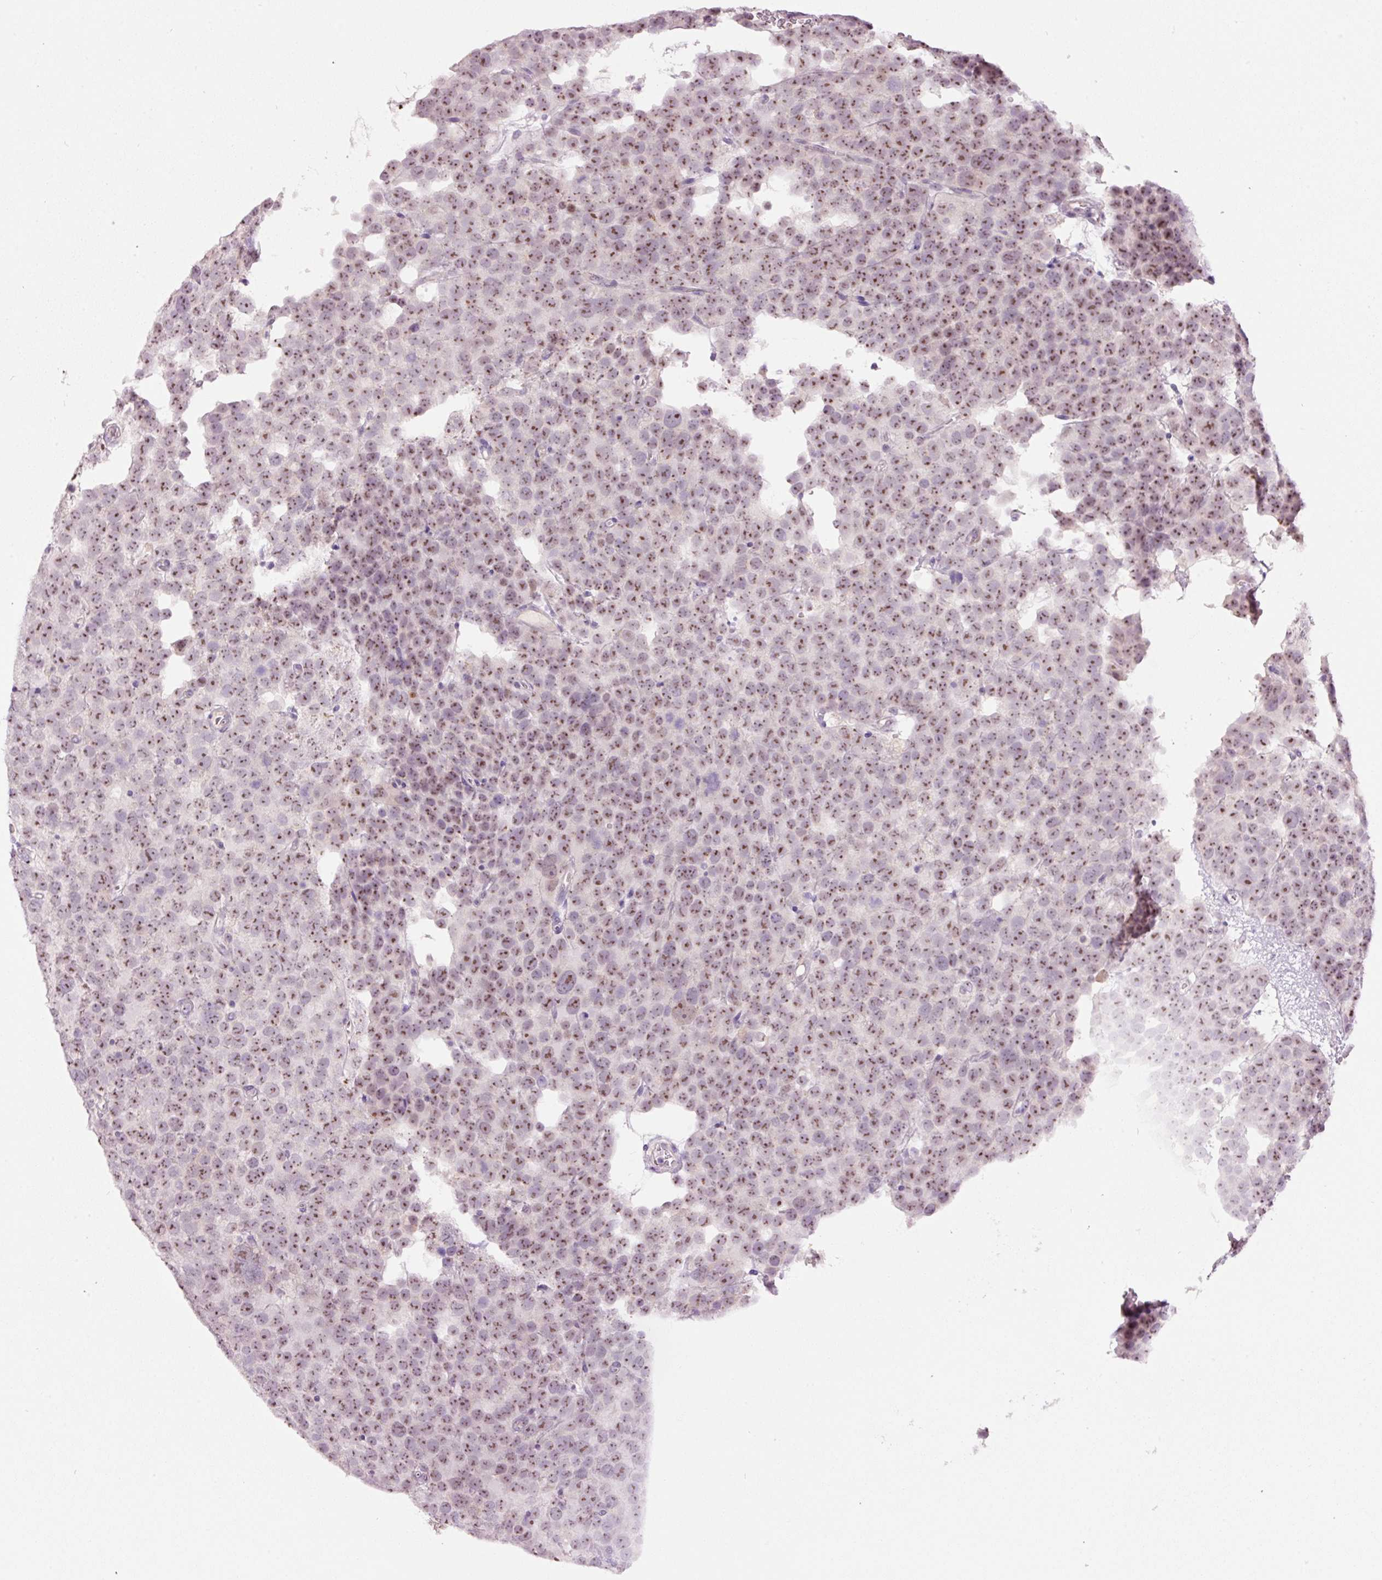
{"staining": {"intensity": "moderate", "quantity": ">75%", "location": "nuclear"}, "tissue": "testis cancer", "cell_type": "Tumor cells", "image_type": "cancer", "snomed": [{"axis": "morphology", "description": "Seminoma, NOS"}, {"axis": "topography", "description": "Testis"}], "caption": "Human testis cancer stained with a brown dye demonstrates moderate nuclear positive expression in about >75% of tumor cells.", "gene": "GCG", "patient": {"sex": "male", "age": 71}}